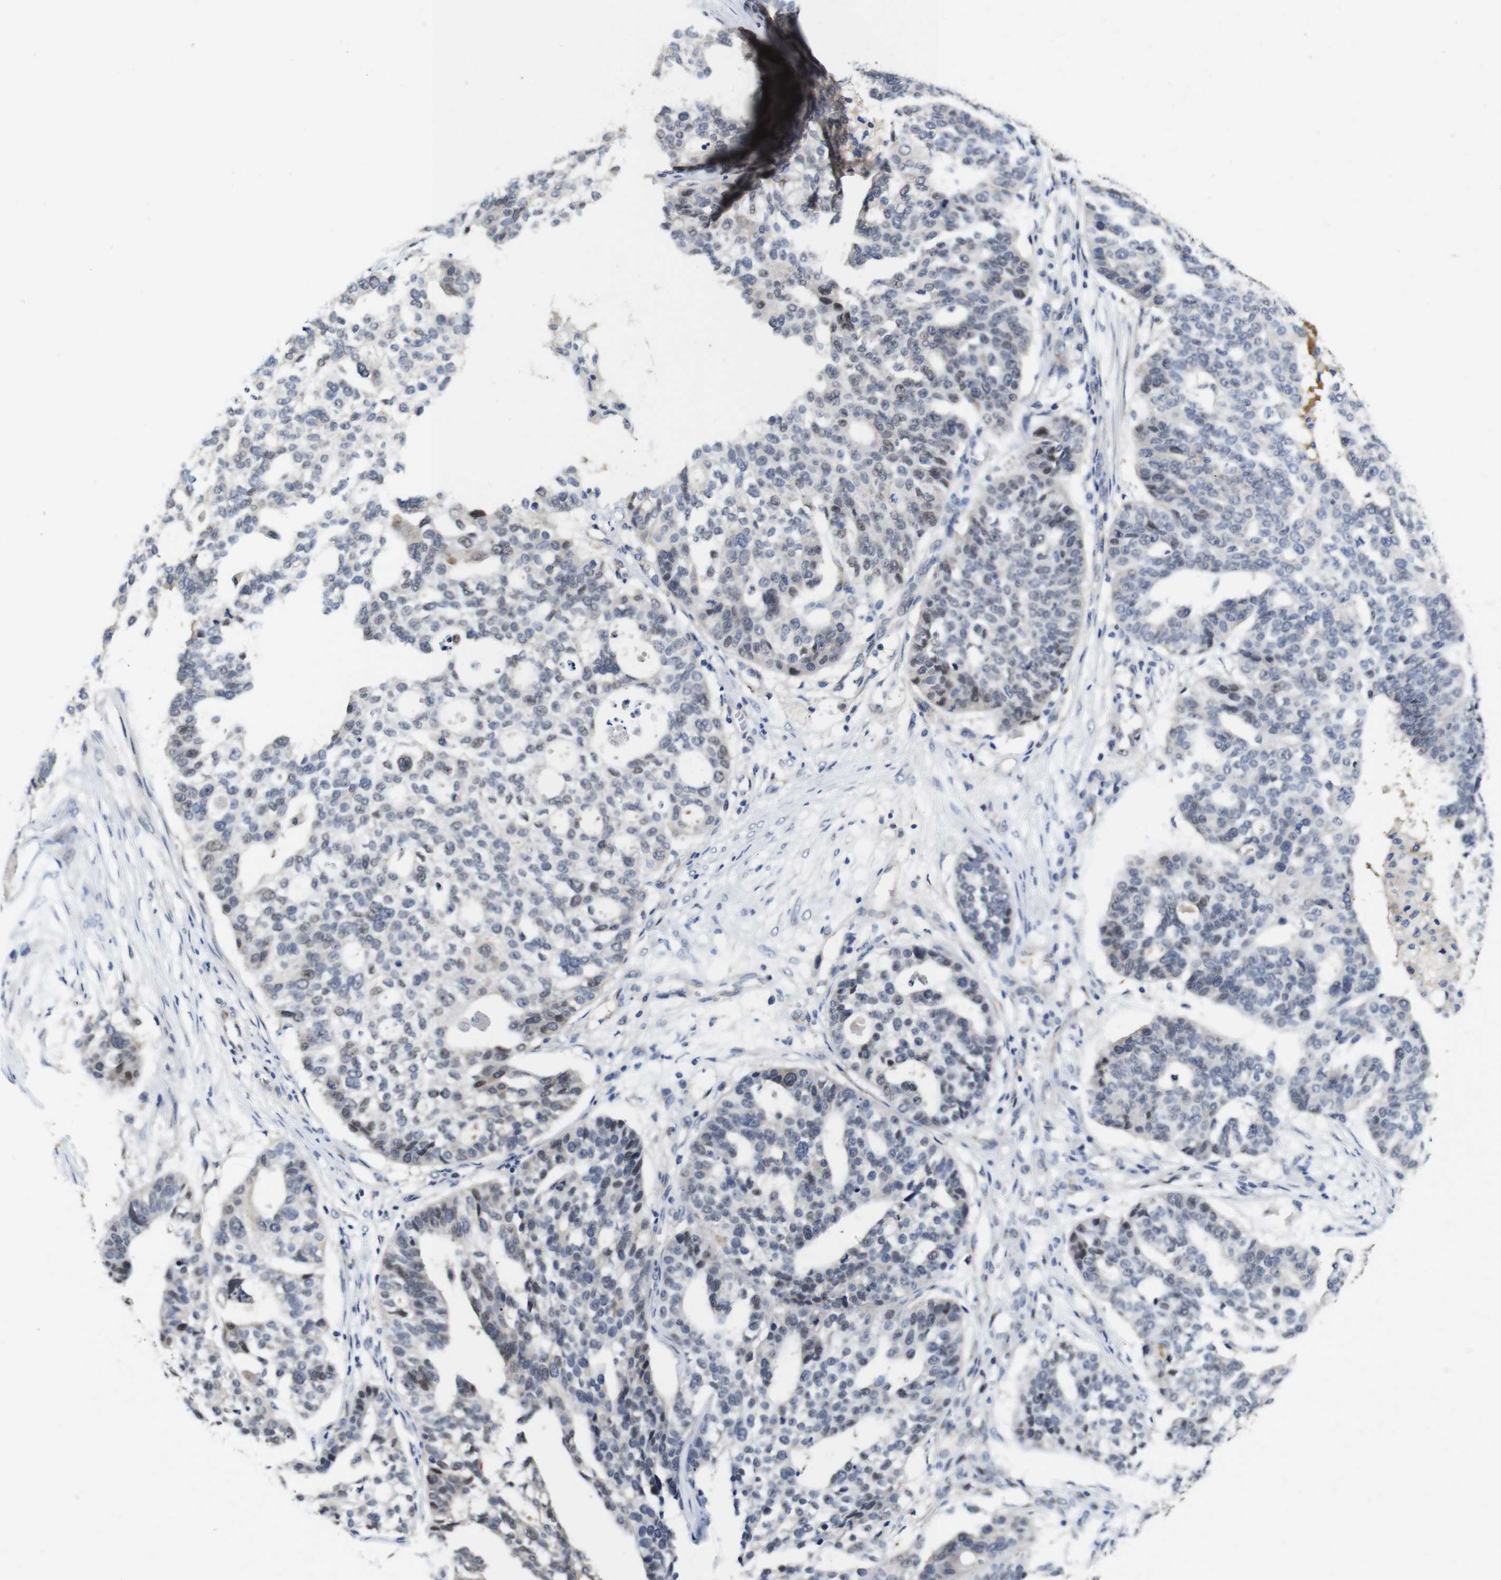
{"staining": {"intensity": "weak", "quantity": "<25%", "location": "nuclear"}, "tissue": "ovarian cancer", "cell_type": "Tumor cells", "image_type": "cancer", "snomed": [{"axis": "morphology", "description": "Cystadenocarcinoma, serous, NOS"}, {"axis": "topography", "description": "Ovary"}], "caption": "High magnification brightfield microscopy of ovarian cancer stained with DAB (brown) and counterstained with hematoxylin (blue): tumor cells show no significant positivity. (DAB IHC with hematoxylin counter stain).", "gene": "FURIN", "patient": {"sex": "female", "age": 59}}